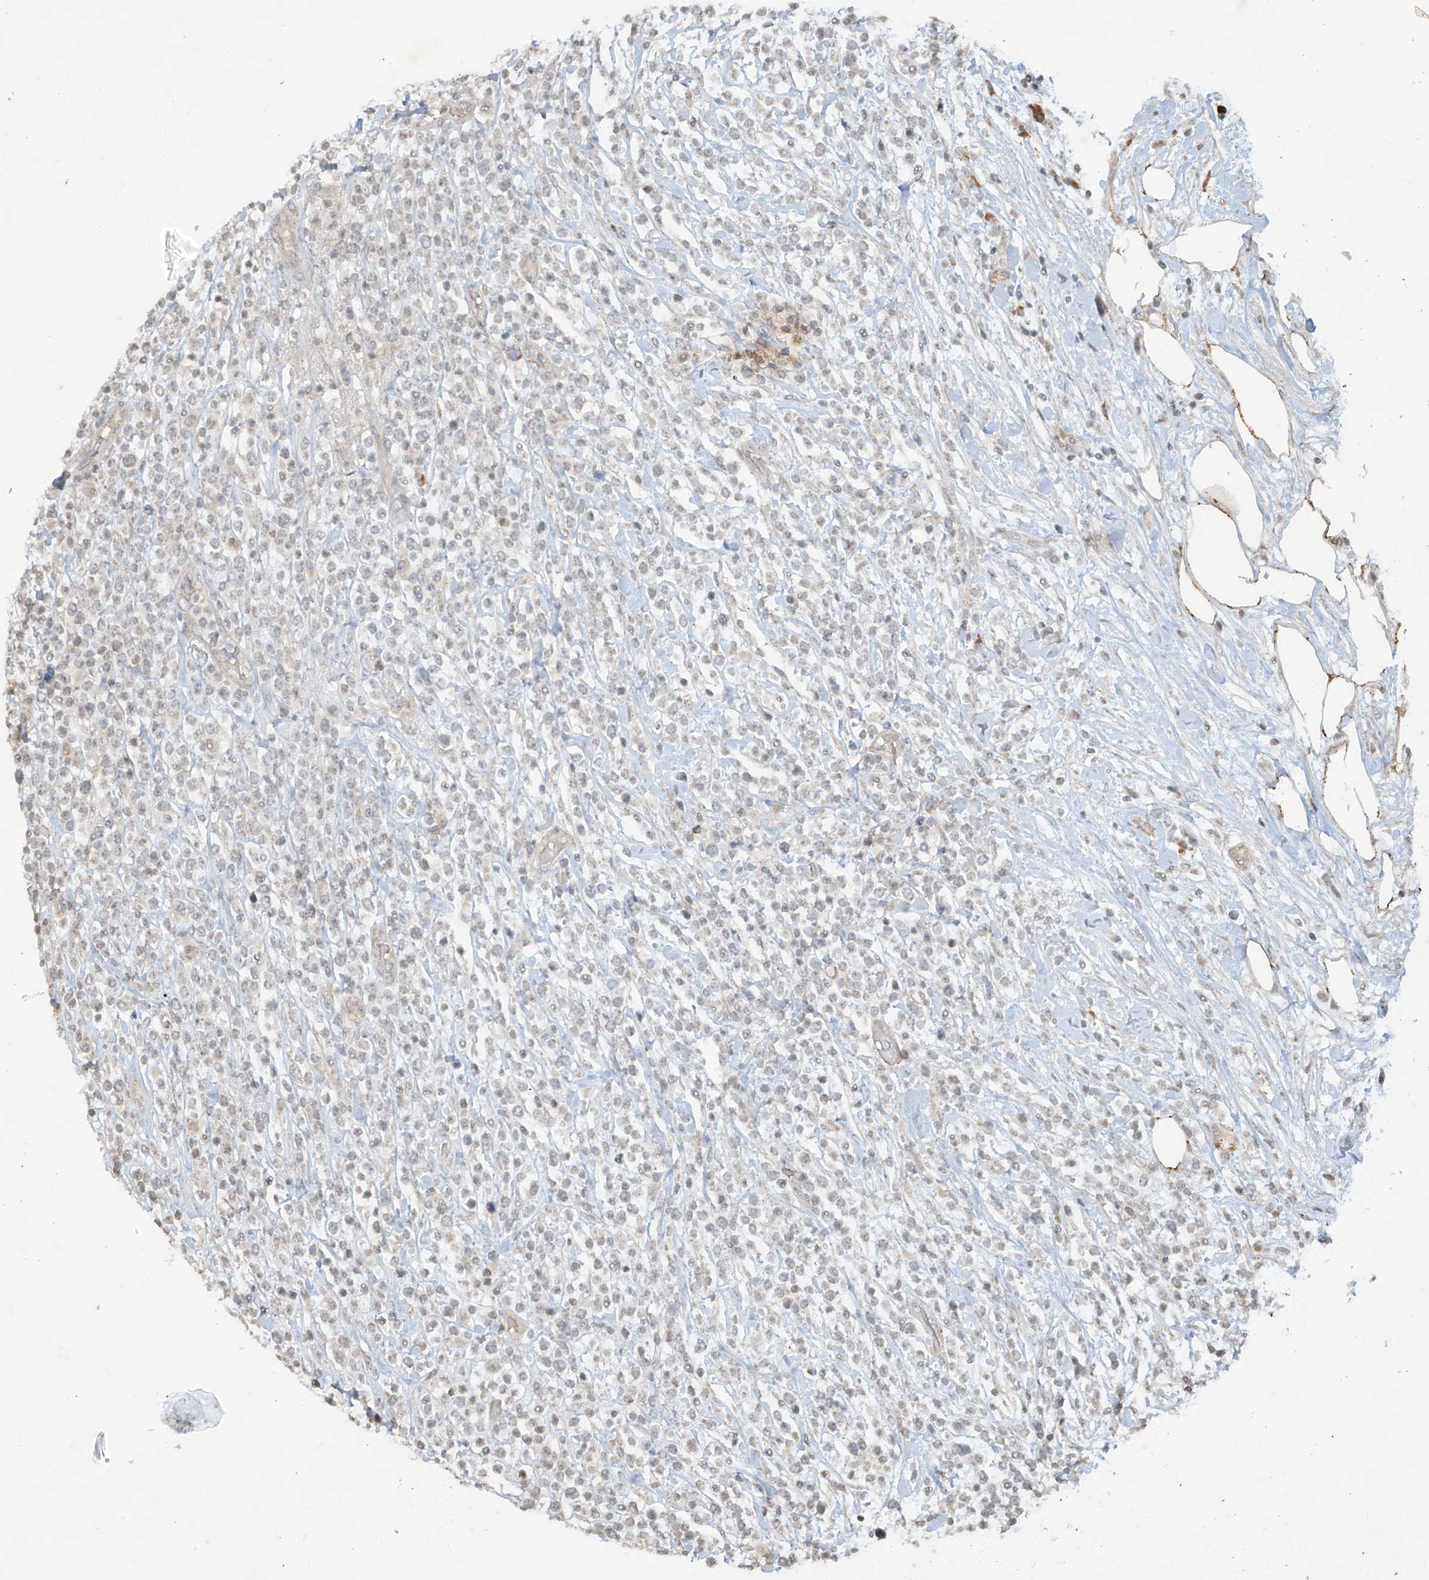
{"staining": {"intensity": "negative", "quantity": "none", "location": "none"}, "tissue": "lymphoma", "cell_type": "Tumor cells", "image_type": "cancer", "snomed": [{"axis": "morphology", "description": "Malignant lymphoma, non-Hodgkin's type, High grade"}, {"axis": "topography", "description": "Colon"}], "caption": "IHC image of neoplastic tissue: human malignant lymphoma, non-Hodgkin's type (high-grade) stained with DAB reveals no significant protein staining in tumor cells.", "gene": "DGKQ", "patient": {"sex": "female", "age": 53}}